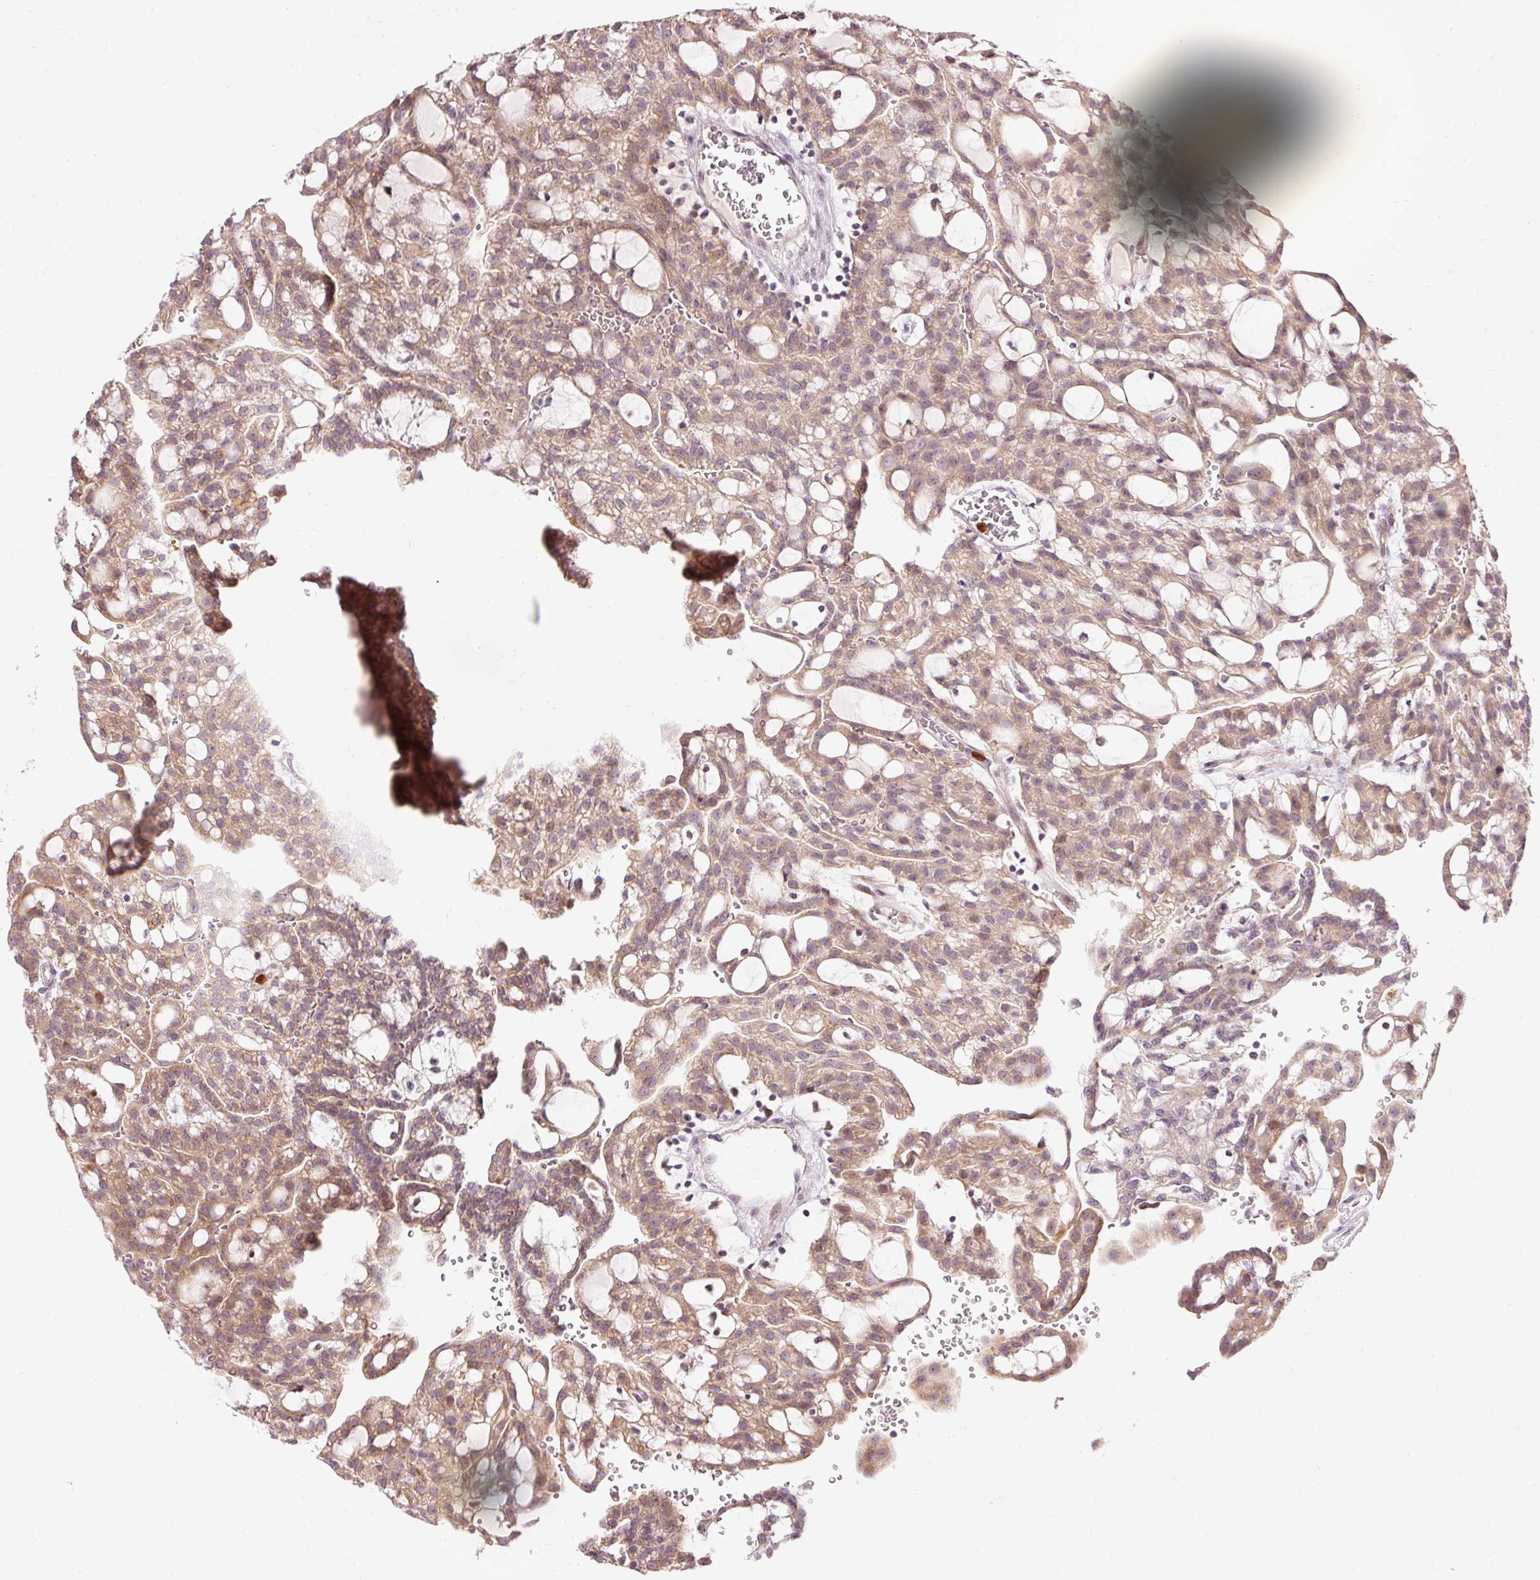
{"staining": {"intensity": "moderate", "quantity": ">75%", "location": "cytoplasmic/membranous"}, "tissue": "renal cancer", "cell_type": "Tumor cells", "image_type": "cancer", "snomed": [{"axis": "morphology", "description": "Adenocarcinoma, NOS"}, {"axis": "topography", "description": "Kidney"}], "caption": "An IHC photomicrograph of neoplastic tissue is shown. Protein staining in brown labels moderate cytoplasmic/membranous positivity in renal adenocarcinoma within tumor cells.", "gene": "PRDX5", "patient": {"sex": "male", "age": 63}}